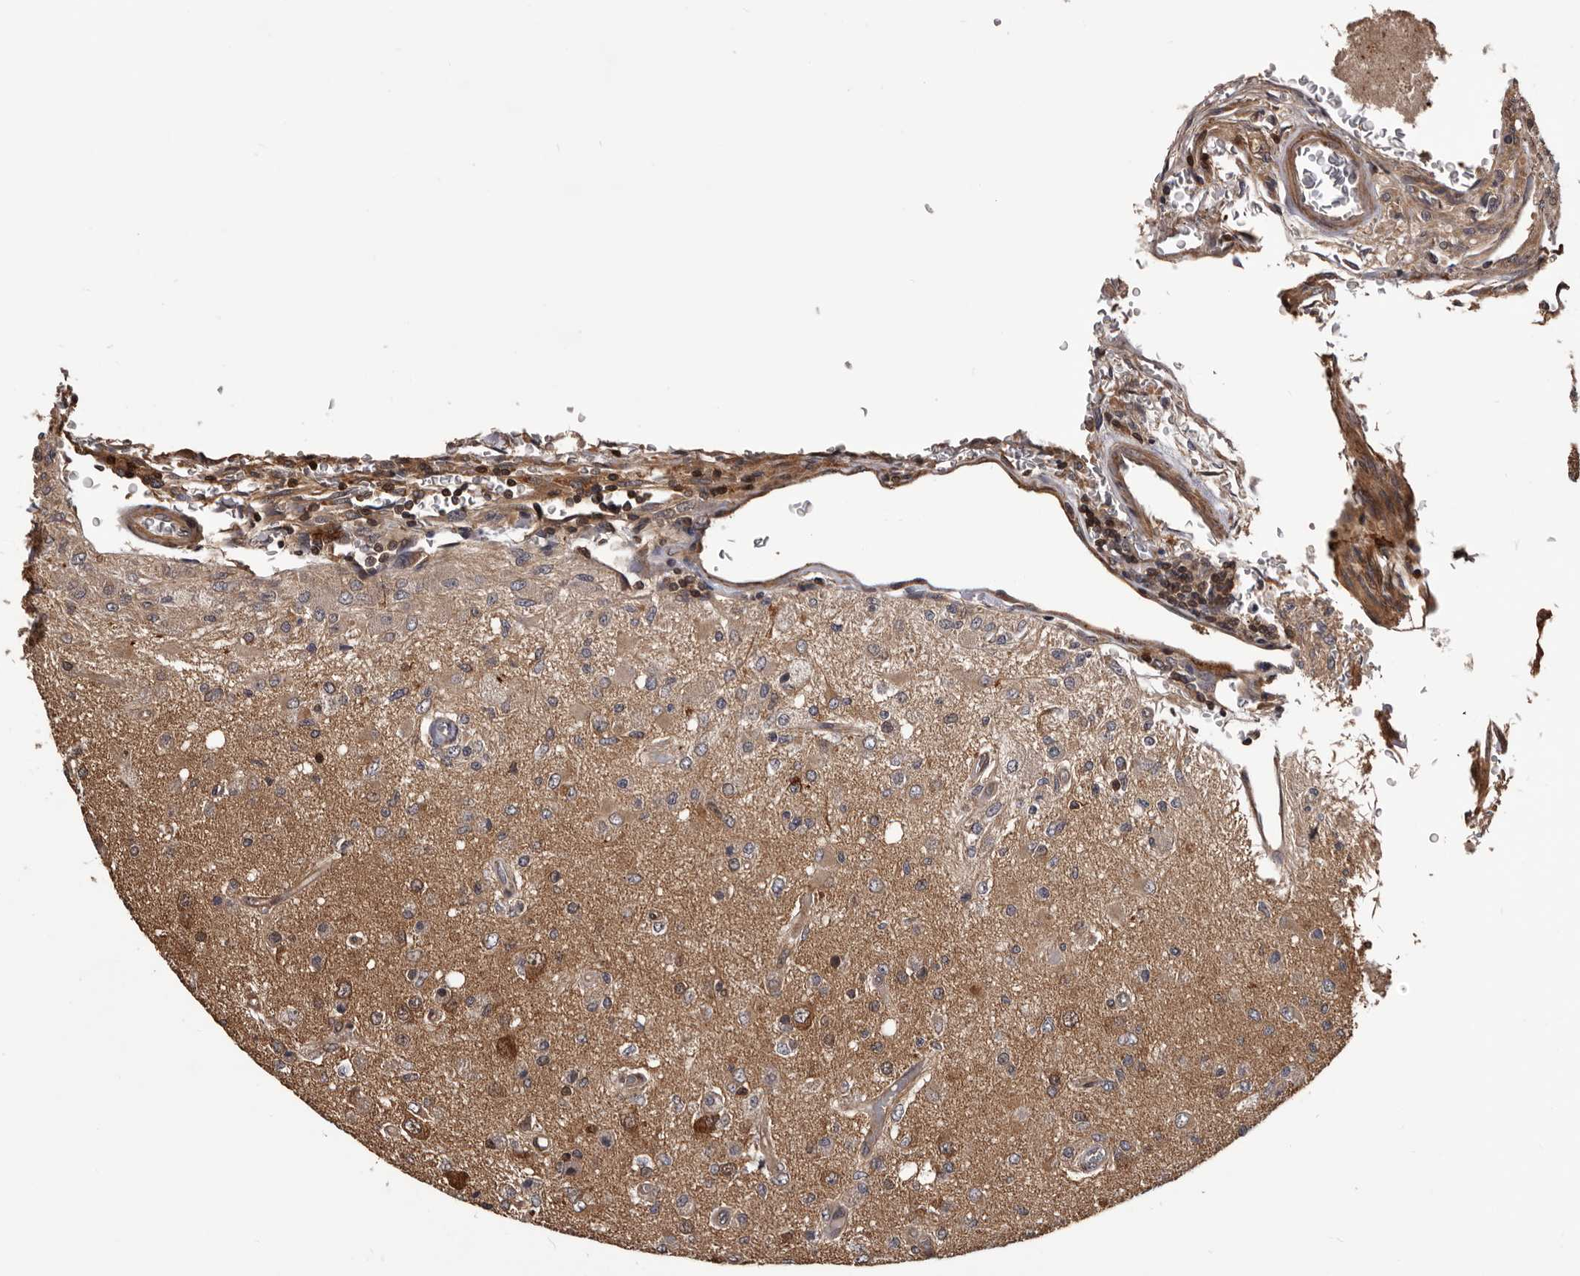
{"staining": {"intensity": "weak", "quantity": "25%-75%", "location": "cytoplasmic/membranous"}, "tissue": "glioma", "cell_type": "Tumor cells", "image_type": "cancer", "snomed": [{"axis": "morphology", "description": "Normal tissue, NOS"}, {"axis": "morphology", "description": "Glioma, malignant, High grade"}, {"axis": "topography", "description": "Cerebral cortex"}], "caption": "IHC staining of malignant glioma (high-grade), which demonstrates low levels of weak cytoplasmic/membranous positivity in approximately 25%-75% of tumor cells indicating weak cytoplasmic/membranous protein staining. The staining was performed using DAB (brown) for protein detection and nuclei were counterstained in hematoxylin (blue).", "gene": "ADAMTS2", "patient": {"sex": "male", "age": 77}}